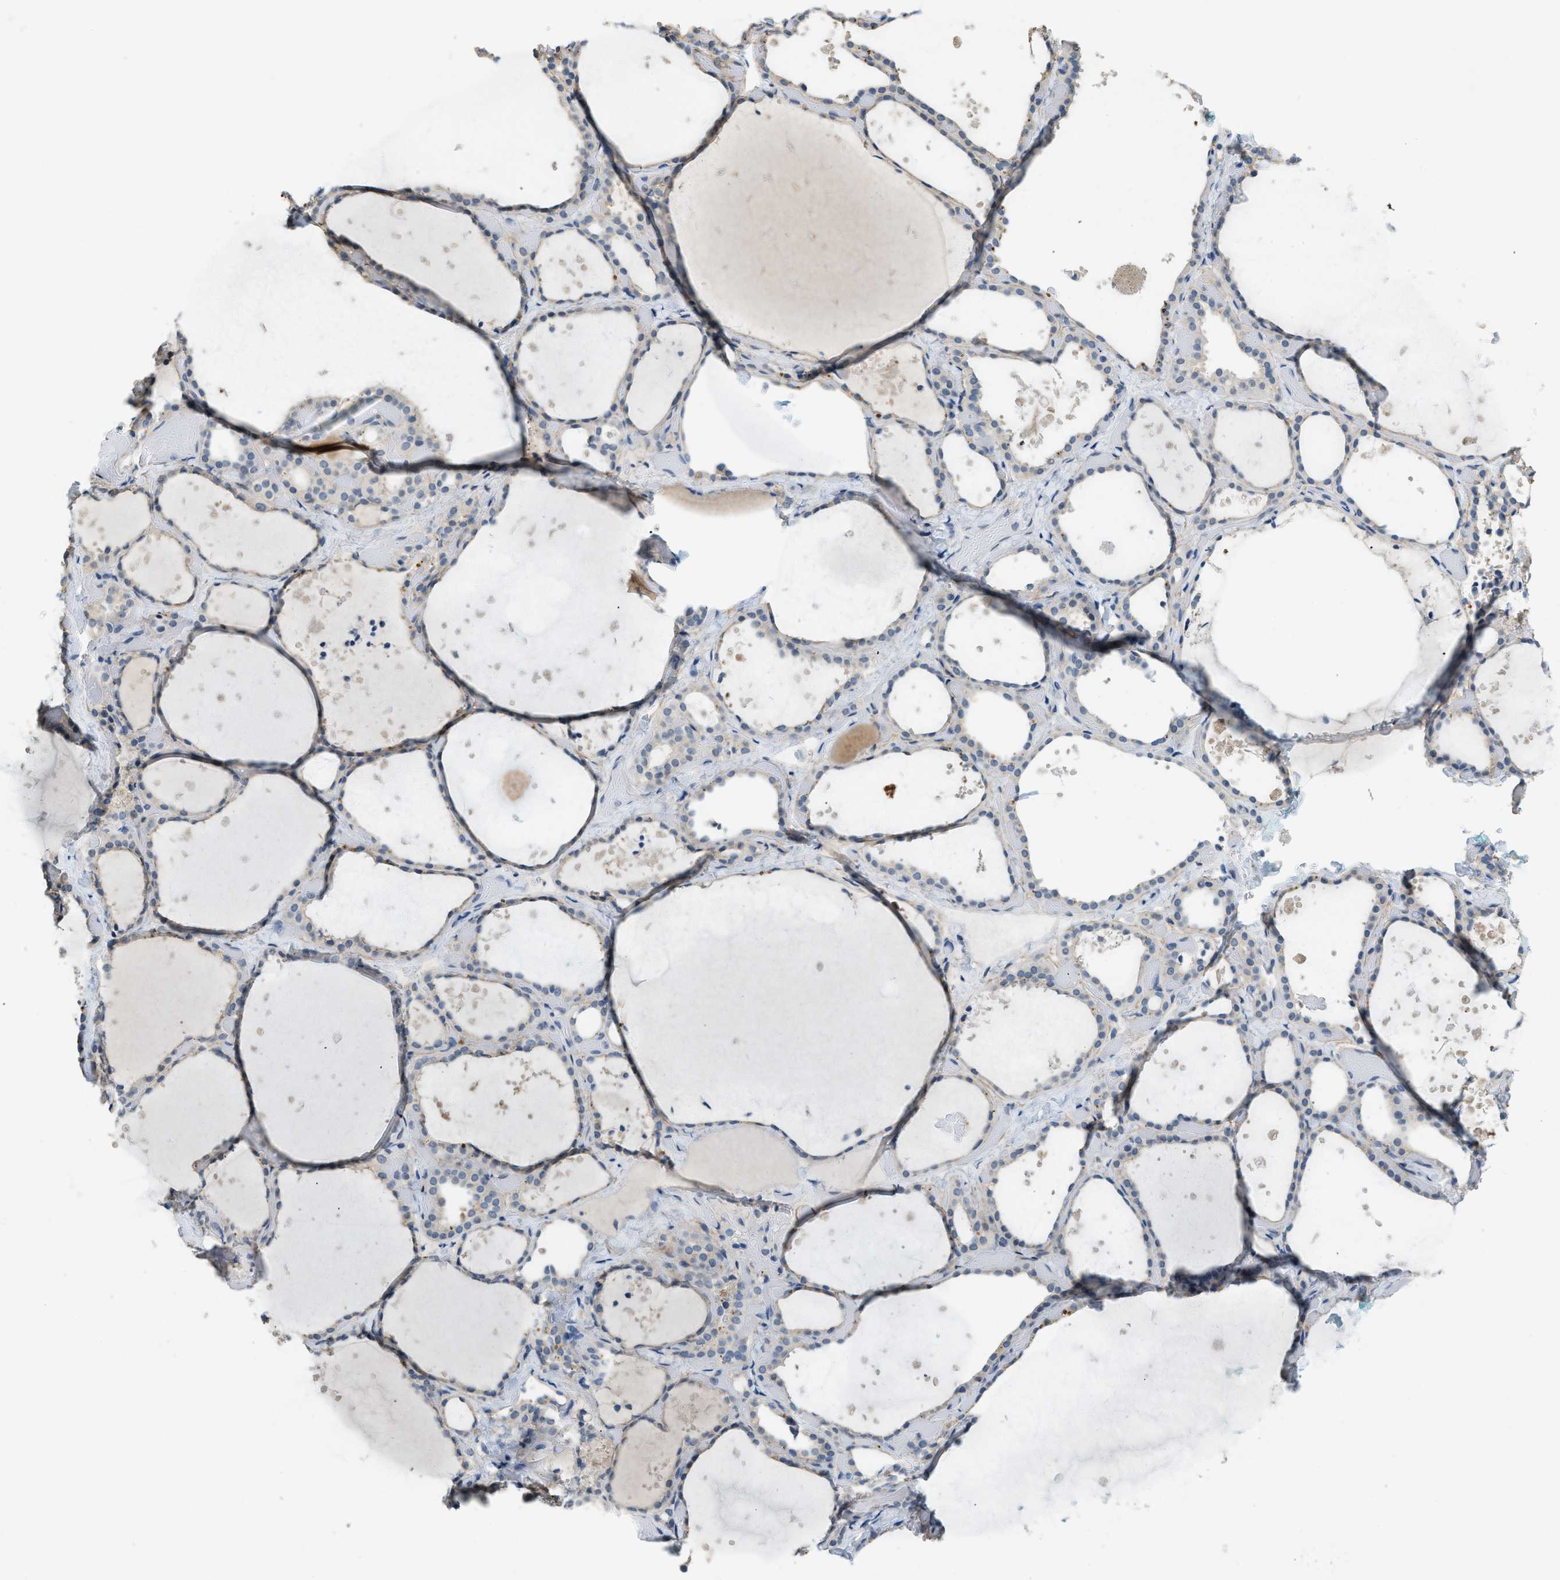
{"staining": {"intensity": "weak", "quantity": "<25%", "location": "cytoplasmic/membranous"}, "tissue": "thyroid gland", "cell_type": "Glandular cells", "image_type": "normal", "snomed": [{"axis": "morphology", "description": "Normal tissue, NOS"}, {"axis": "topography", "description": "Thyroid gland"}], "caption": "Glandular cells are negative for protein expression in normal human thyroid gland. (Stains: DAB IHC with hematoxylin counter stain, Microscopy: brightfield microscopy at high magnification).", "gene": "TMEM154", "patient": {"sex": "female", "age": 44}}